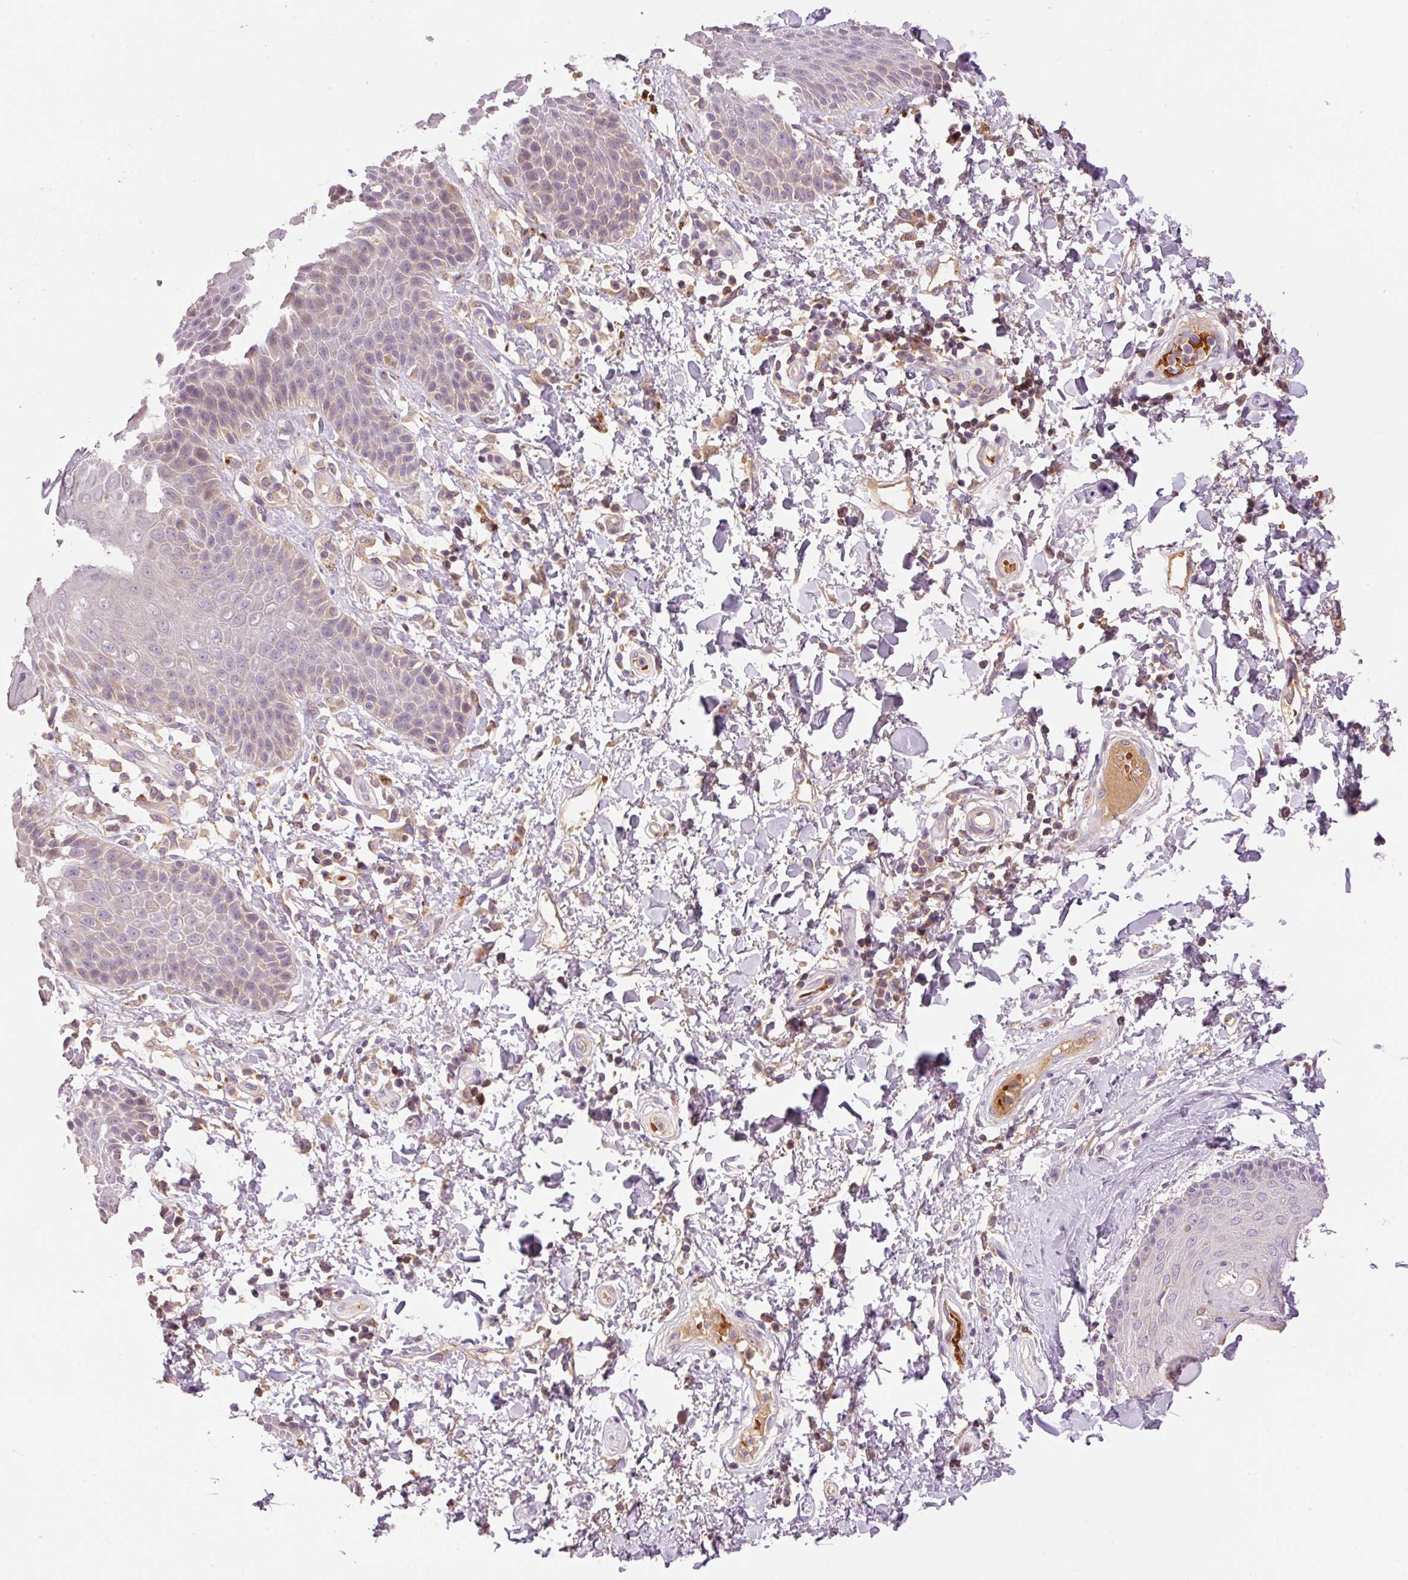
{"staining": {"intensity": "weak", "quantity": "25%-75%", "location": "cytoplasmic/membranous"}, "tissue": "skin", "cell_type": "Epidermal cells", "image_type": "normal", "snomed": [{"axis": "morphology", "description": "Normal tissue, NOS"}, {"axis": "topography", "description": "Peripheral nerve tissue"}], "caption": "Immunohistochemical staining of unremarkable human skin demonstrates 25%-75% levels of weak cytoplasmic/membranous protein staining in about 25%-75% of epidermal cells.", "gene": "CMTM8", "patient": {"sex": "male", "age": 51}}